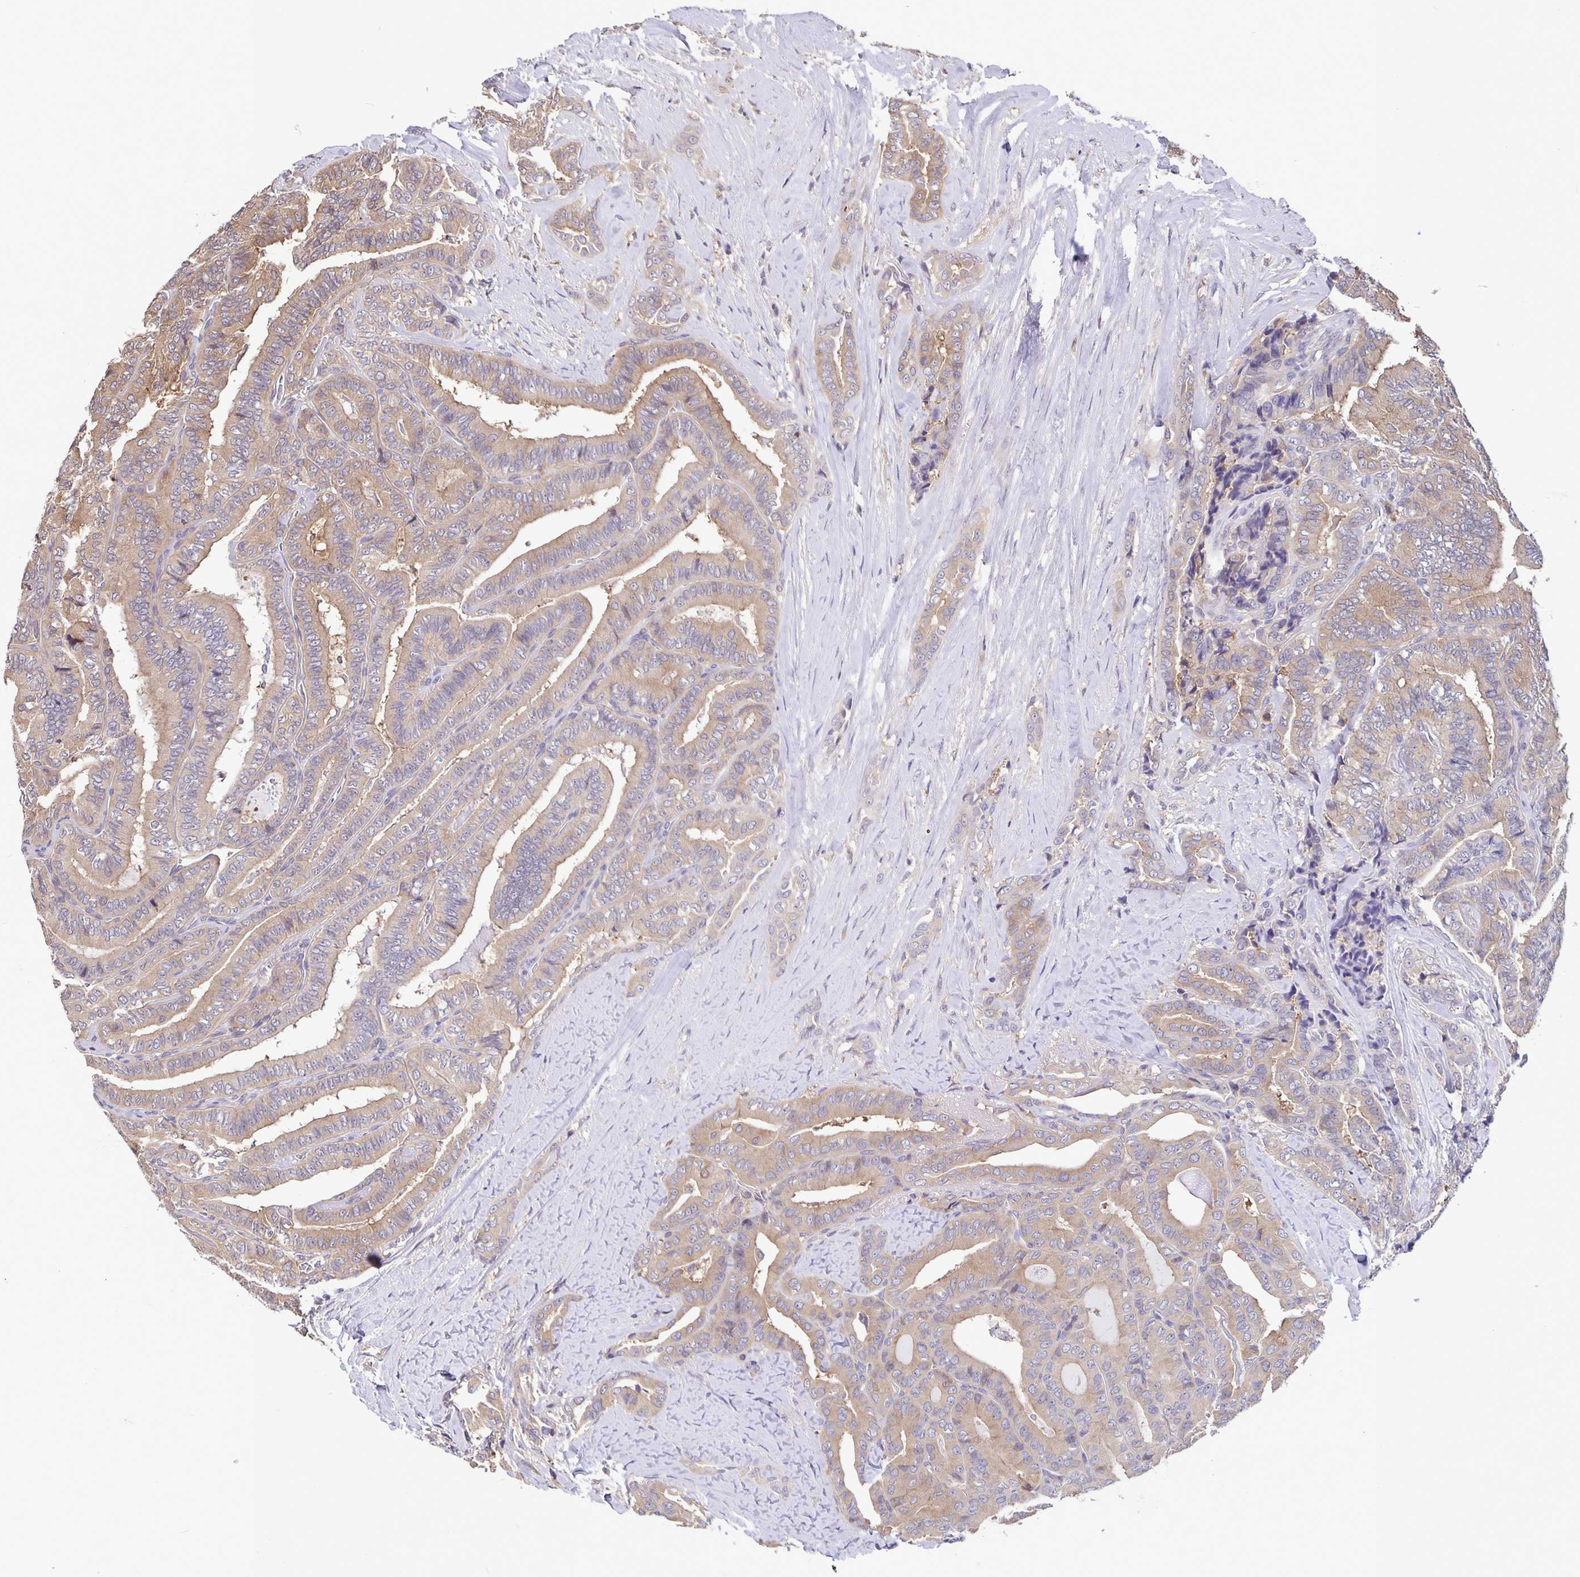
{"staining": {"intensity": "weak", "quantity": ">75%", "location": "cytoplasmic/membranous"}, "tissue": "thyroid cancer", "cell_type": "Tumor cells", "image_type": "cancer", "snomed": [{"axis": "morphology", "description": "Papillary adenocarcinoma, NOS"}, {"axis": "topography", "description": "Thyroid gland"}], "caption": "DAB (3,3'-diaminobenzidine) immunohistochemical staining of human thyroid papillary adenocarcinoma displays weak cytoplasmic/membranous protein expression in approximately >75% of tumor cells.", "gene": "FEM1C", "patient": {"sex": "male", "age": 61}}